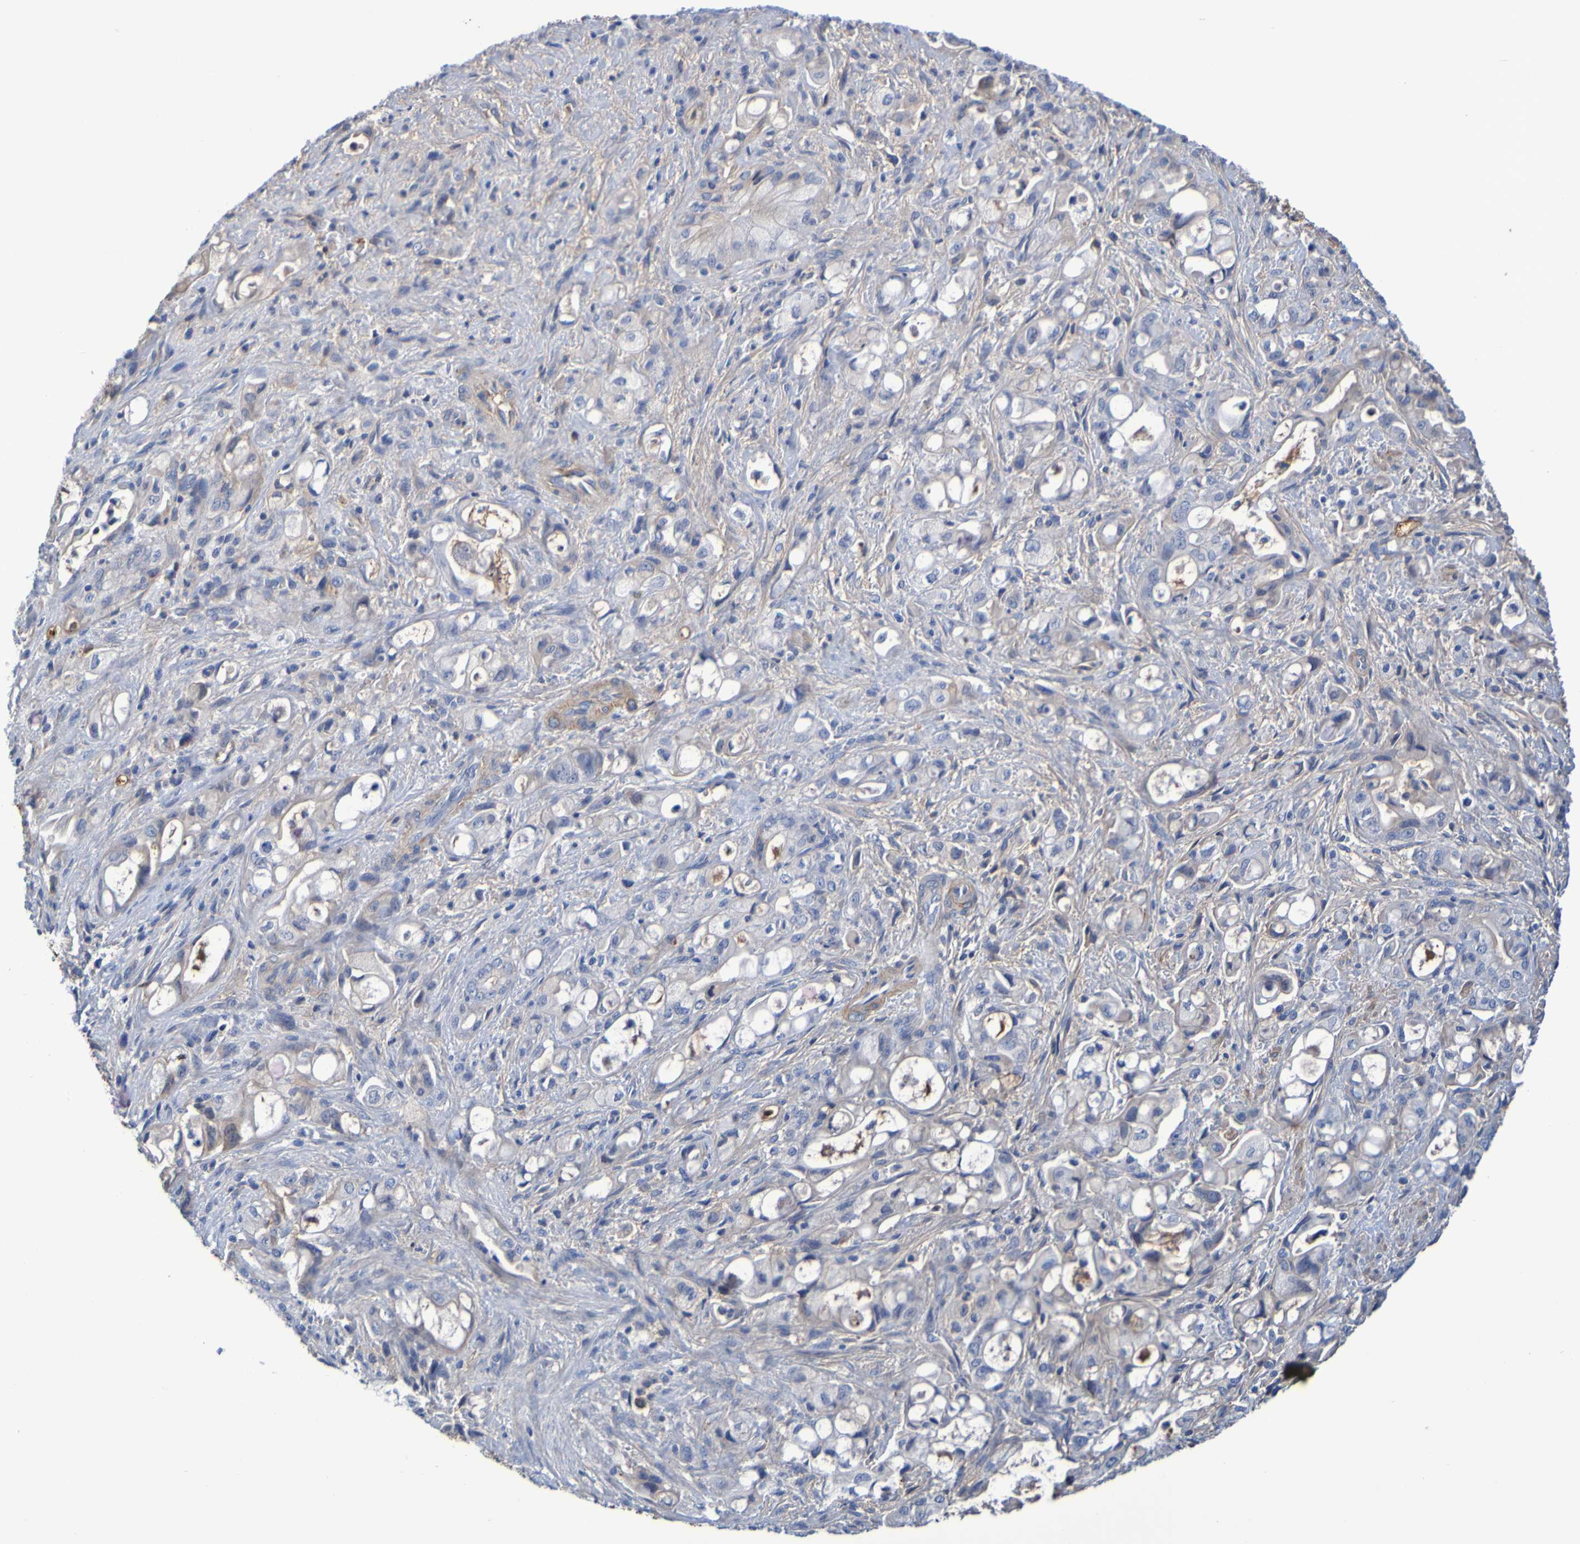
{"staining": {"intensity": "weak", "quantity": "<25%", "location": "cytoplasmic/membranous"}, "tissue": "pancreatic cancer", "cell_type": "Tumor cells", "image_type": "cancer", "snomed": [{"axis": "morphology", "description": "Adenocarcinoma, NOS"}, {"axis": "topography", "description": "Pancreas"}], "caption": "This image is of pancreatic cancer stained with immunohistochemistry (IHC) to label a protein in brown with the nuclei are counter-stained blue. There is no staining in tumor cells.", "gene": "GAB3", "patient": {"sex": "male", "age": 79}}